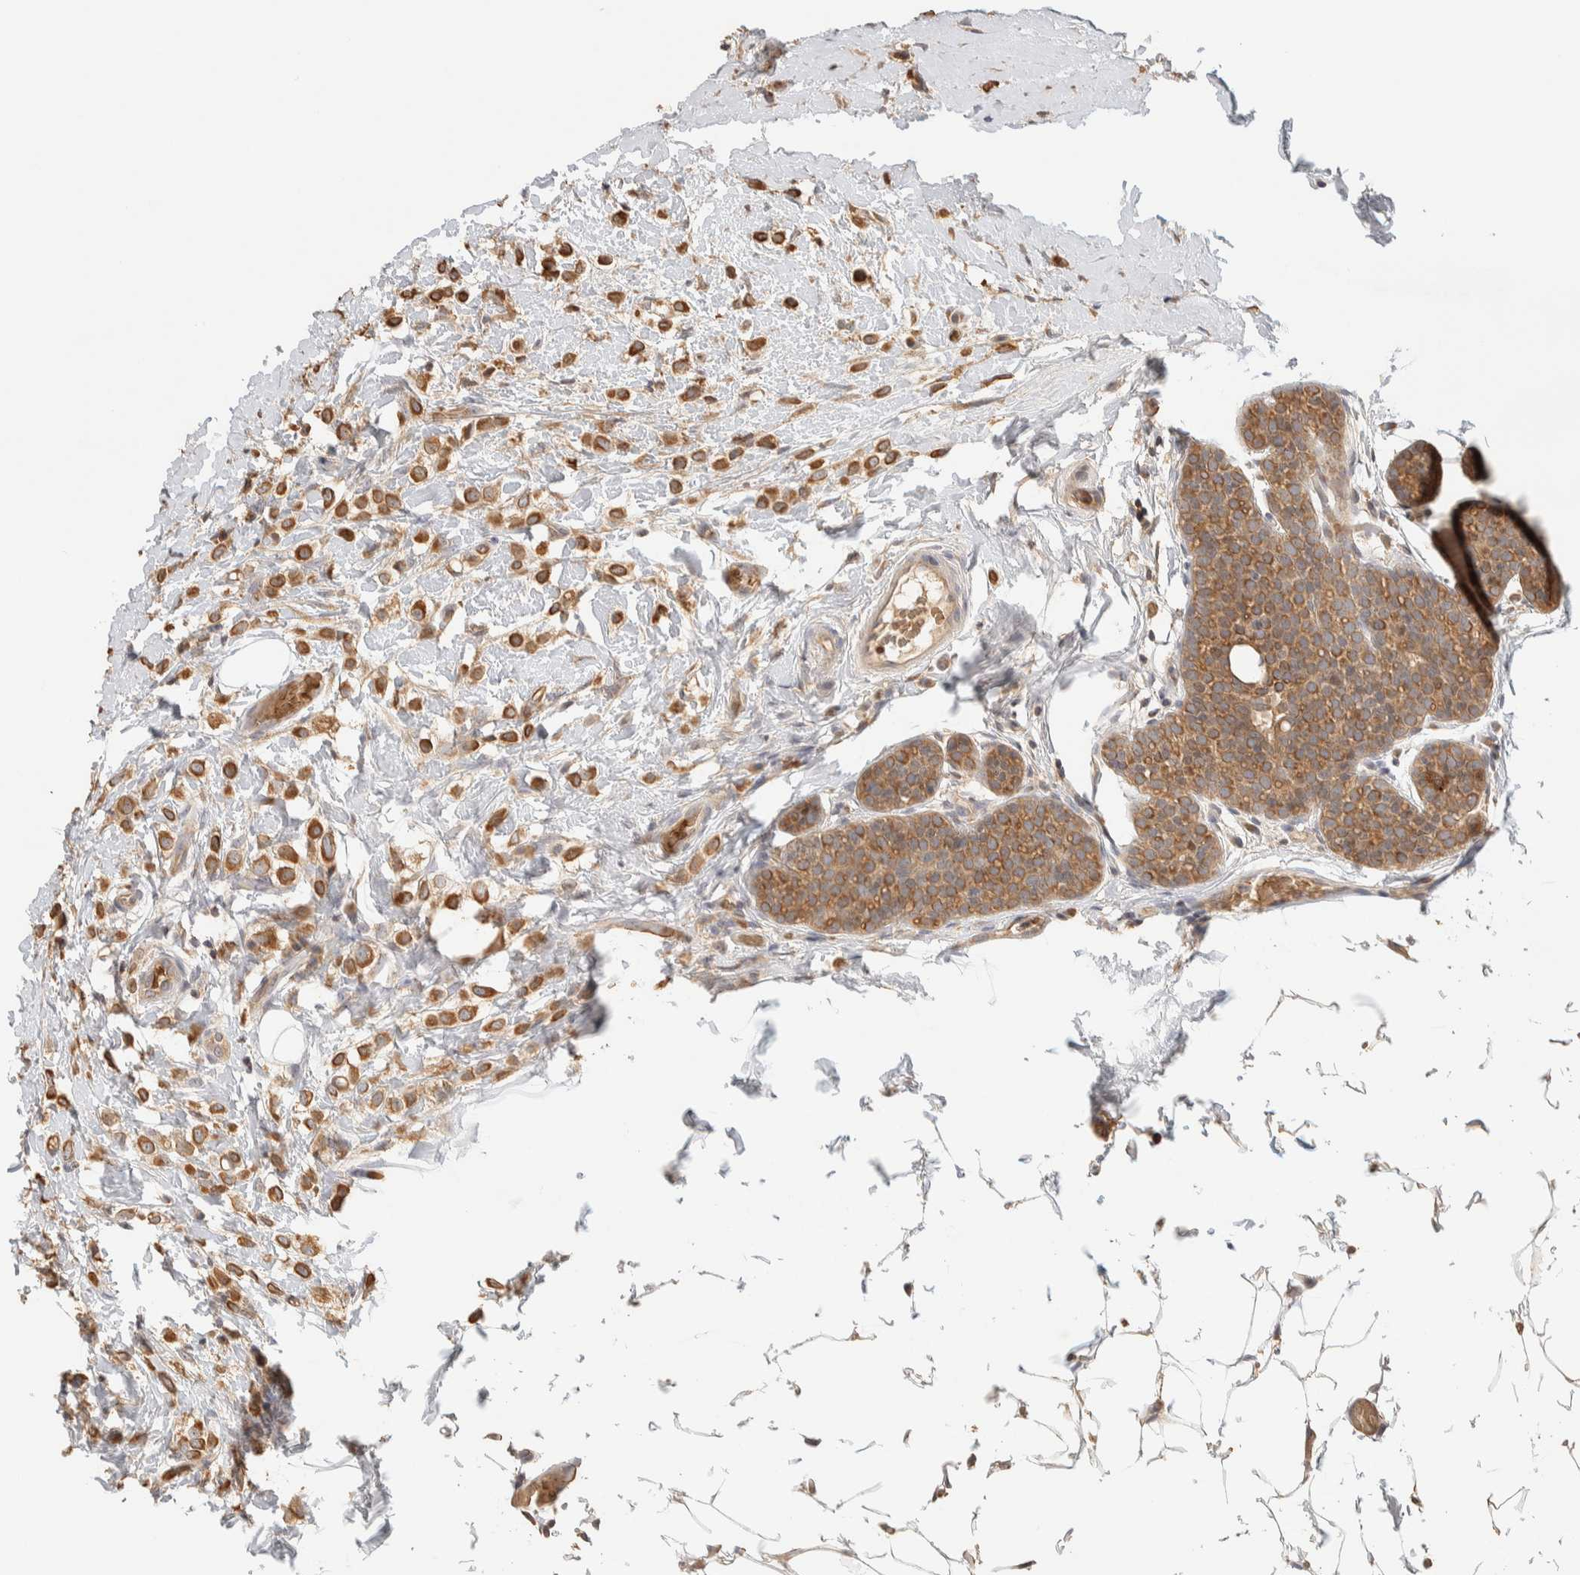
{"staining": {"intensity": "moderate", "quantity": ">75%", "location": "cytoplasmic/membranous"}, "tissue": "breast cancer", "cell_type": "Tumor cells", "image_type": "cancer", "snomed": [{"axis": "morphology", "description": "Lobular carcinoma"}, {"axis": "topography", "description": "Breast"}], "caption": "Protein expression analysis of breast cancer (lobular carcinoma) reveals moderate cytoplasmic/membranous positivity in approximately >75% of tumor cells.", "gene": "TTI2", "patient": {"sex": "female", "age": 50}}